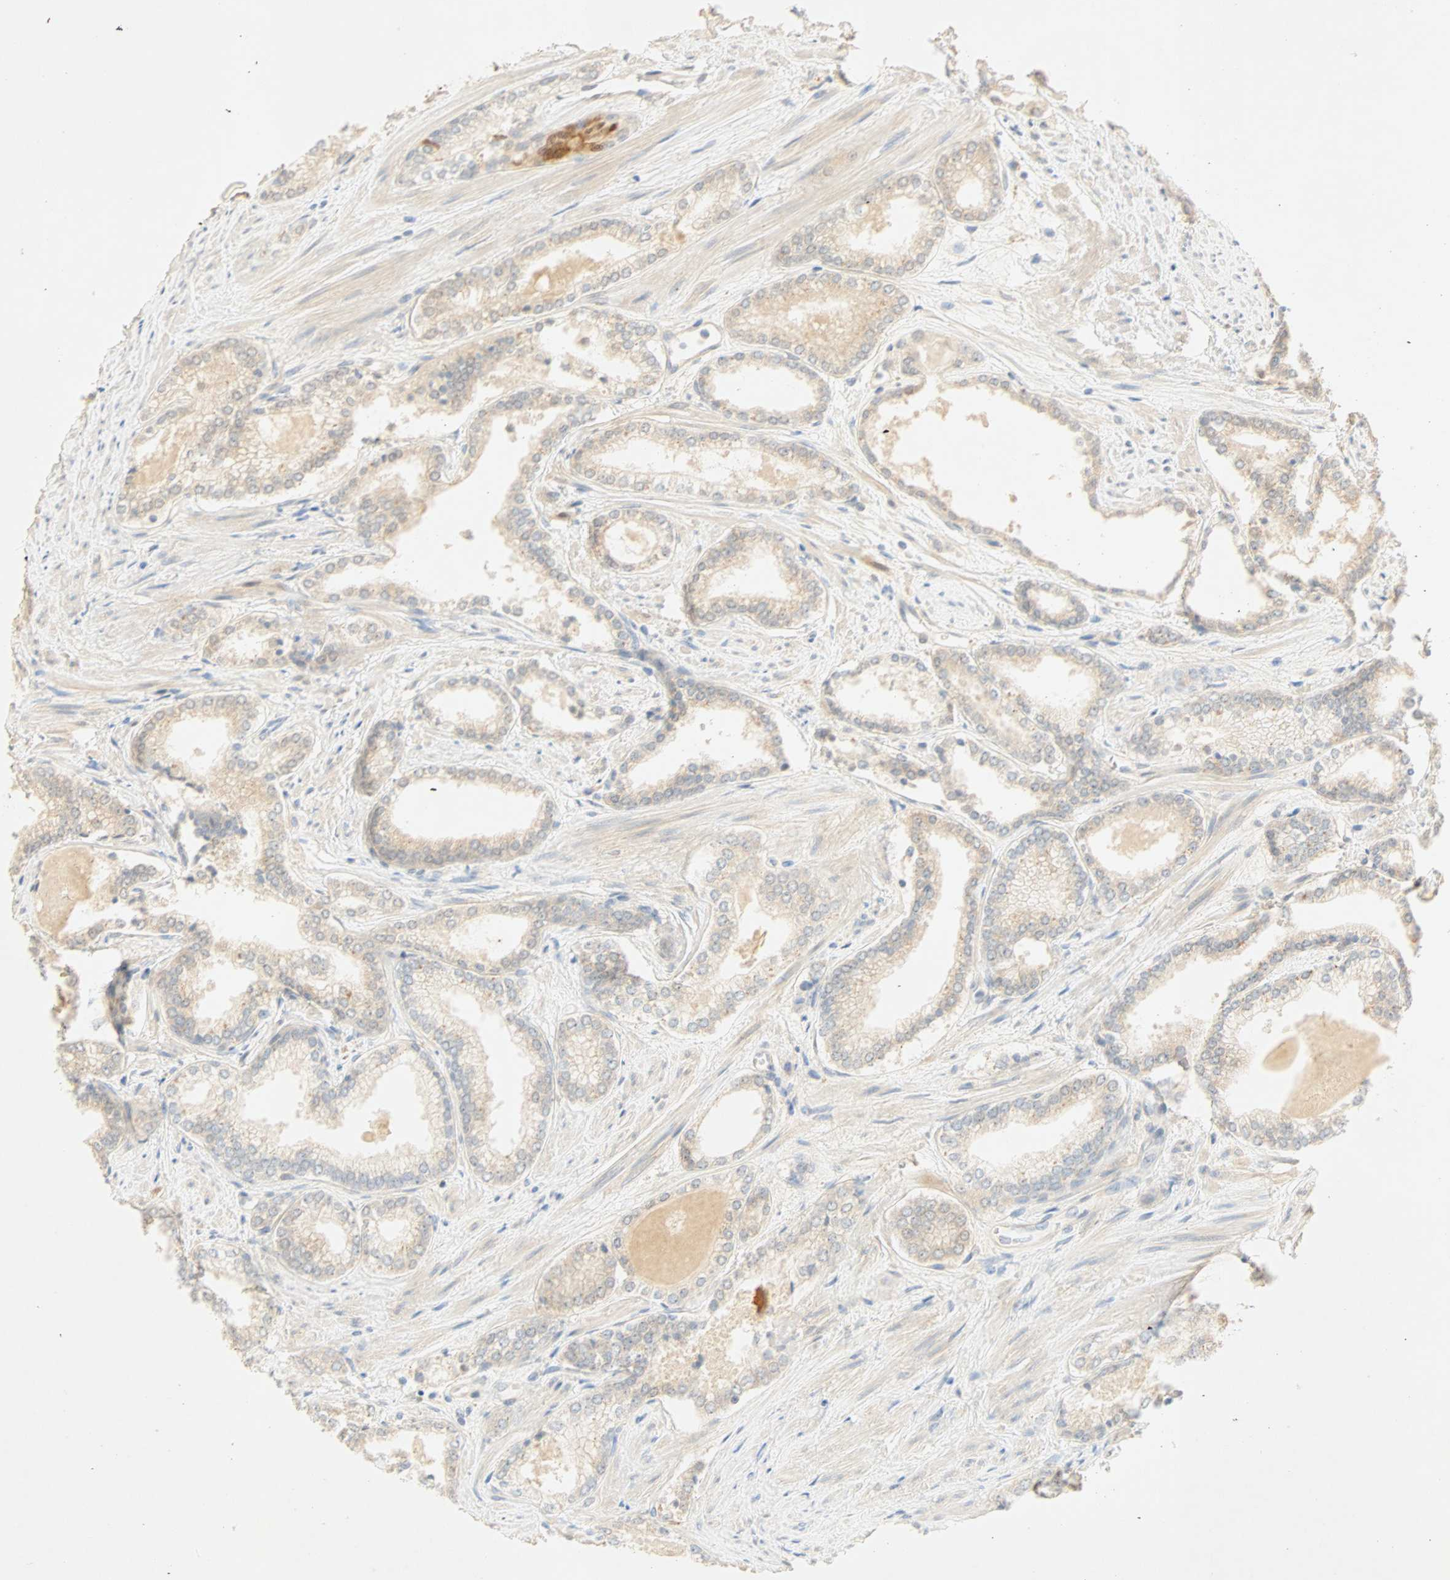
{"staining": {"intensity": "weak", "quantity": "25%-75%", "location": "cytoplasmic/membranous"}, "tissue": "prostate cancer", "cell_type": "Tumor cells", "image_type": "cancer", "snomed": [{"axis": "morphology", "description": "Adenocarcinoma, Low grade"}, {"axis": "topography", "description": "Prostate"}], "caption": "Immunohistochemical staining of human prostate cancer (low-grade adenocarcinoma) displays low levels of weak cytoplasmic/membranous staining in about 25%-75% of tumor cells.", "gene": "SELENBP1", "patient": {"sex": "male", "age": 60}}